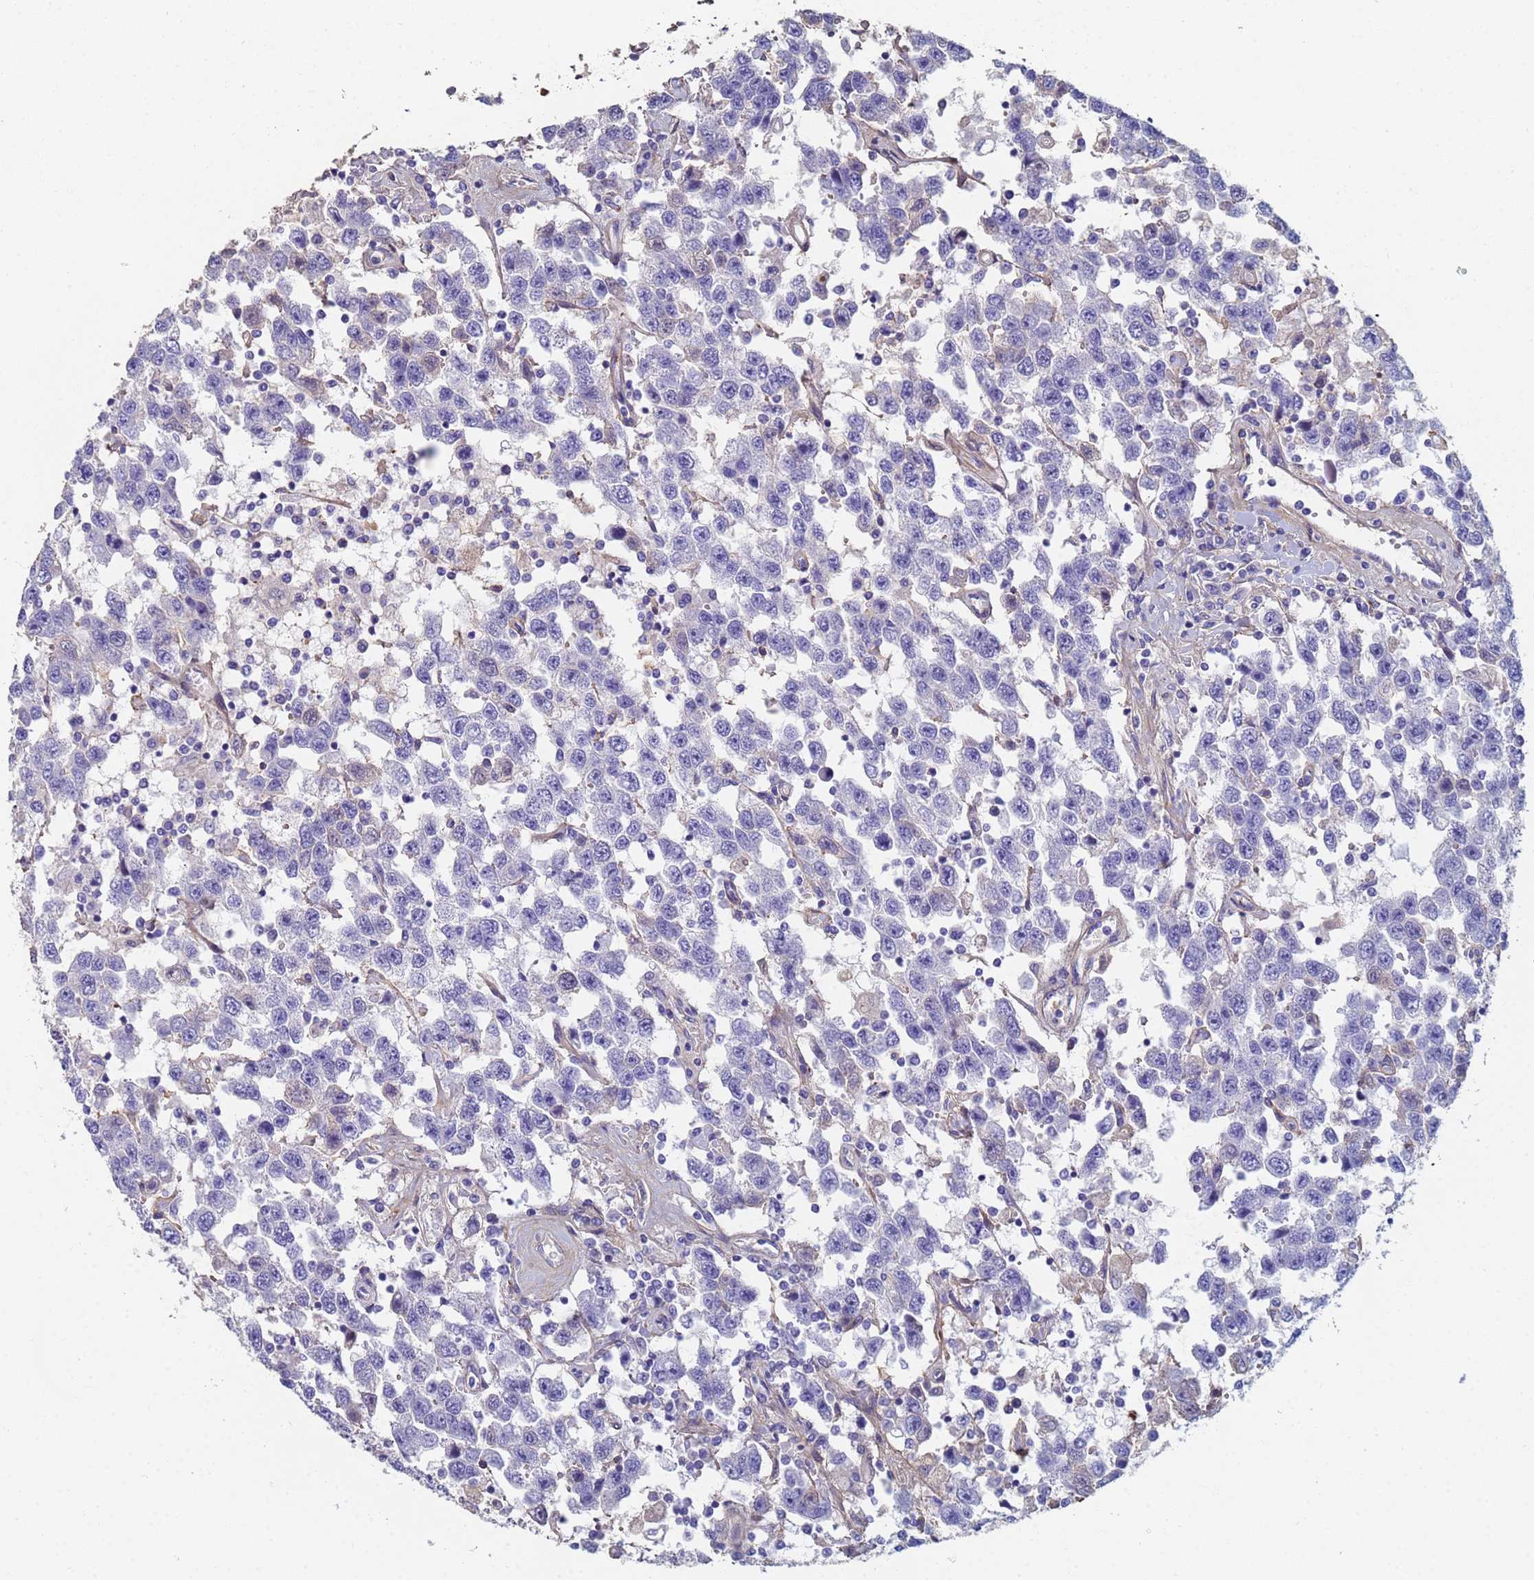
{"staining": {"intensity": "negative", "quantity": "none", "location": "none"}, "tissue": "testis cancer", "cell_type": "Tumor cells", "image_type": "cancer", "snomed": [{"axis": "morphology", "description": "Seminoma, NOS"}, {"axis": "topography", "description": "Testis"}], "caption": "Immunohistochemical staining of testis seminoma exhibits no significant staining in tumor cells.", "gene": "ABCA8", "patient": {"sex": "male", "age": 41}}